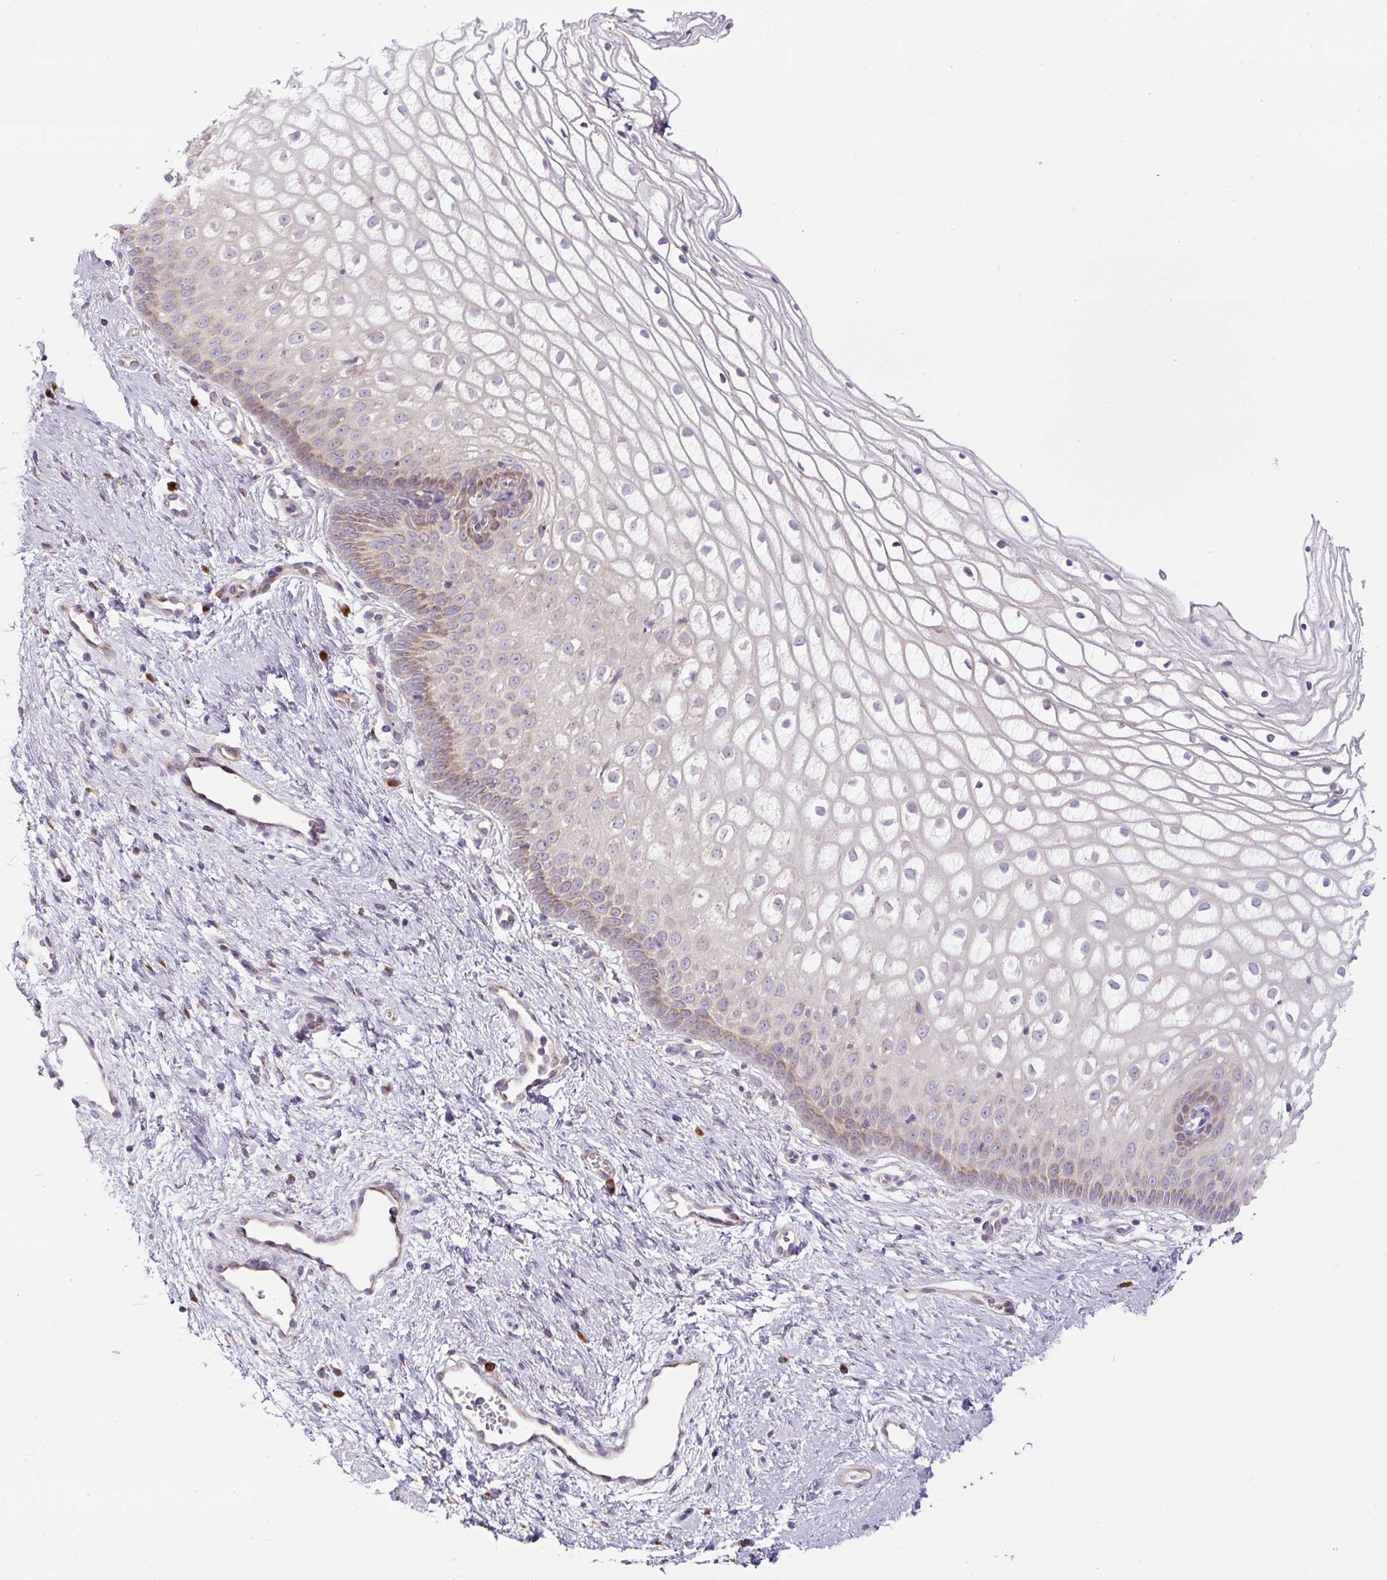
{"staining": {"intensity": "weak", "quantity": "<25%", "location": "cytoplasmic/membranous"}, "tissue": "cervix", "cell_type": "Glandular cells", "image_type": "normal", "snomed": [{"axis": "morphology", "description": "Normal tissue, NOS"}, {"axis": "topography", "description": "Cervix"}], "caption": "Immunohistochemistry histopathology image of unremarkable cervix stained for a protein (brown), which demonstrates no staining in glandular cells.", "gene": "MLX", "patient": {"sex": "female", "age": 36}}